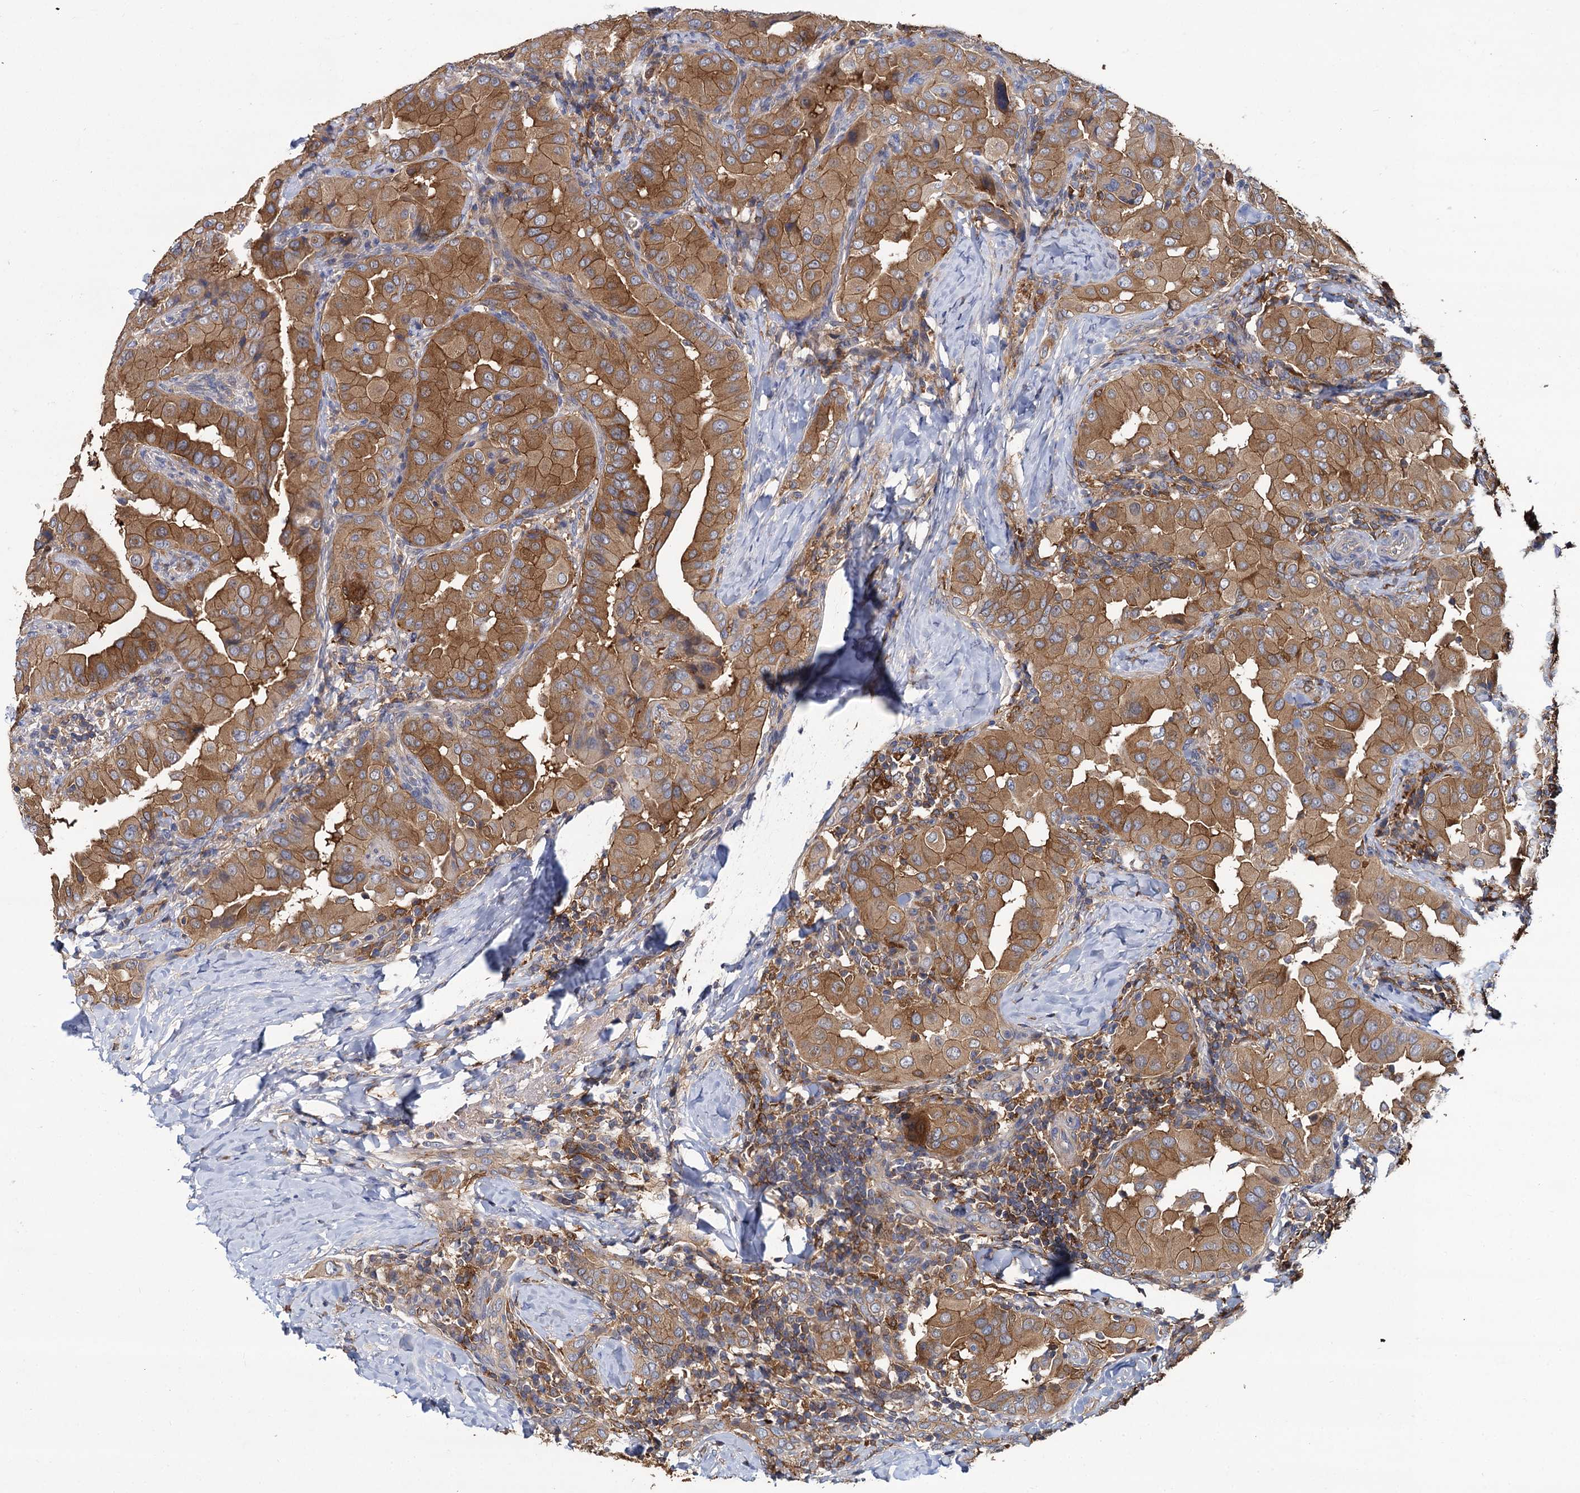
{"staining": {"intensity": "moderate", "quantity": ">75%", "location": "cytoplasmic/membranous"}, "tissue": "thyroid cancer", "cell_type": "Tumor cells", "image_type": "cancer", "snomed": [{"axis": "morphology", "description": "Papillary adenocarcinoma, NOS"}, {"axis": "topography", "description": "Thyroid gland"}], "caption": "Brown immunohistochemical staining in papillary adenocarcinoma (thyroid) shows moderate cytoplasmic/membranous staining in approximately >75% of tumor cells.", "gene": "GCLC", "patient": {"sex": "male", "age": 33}}